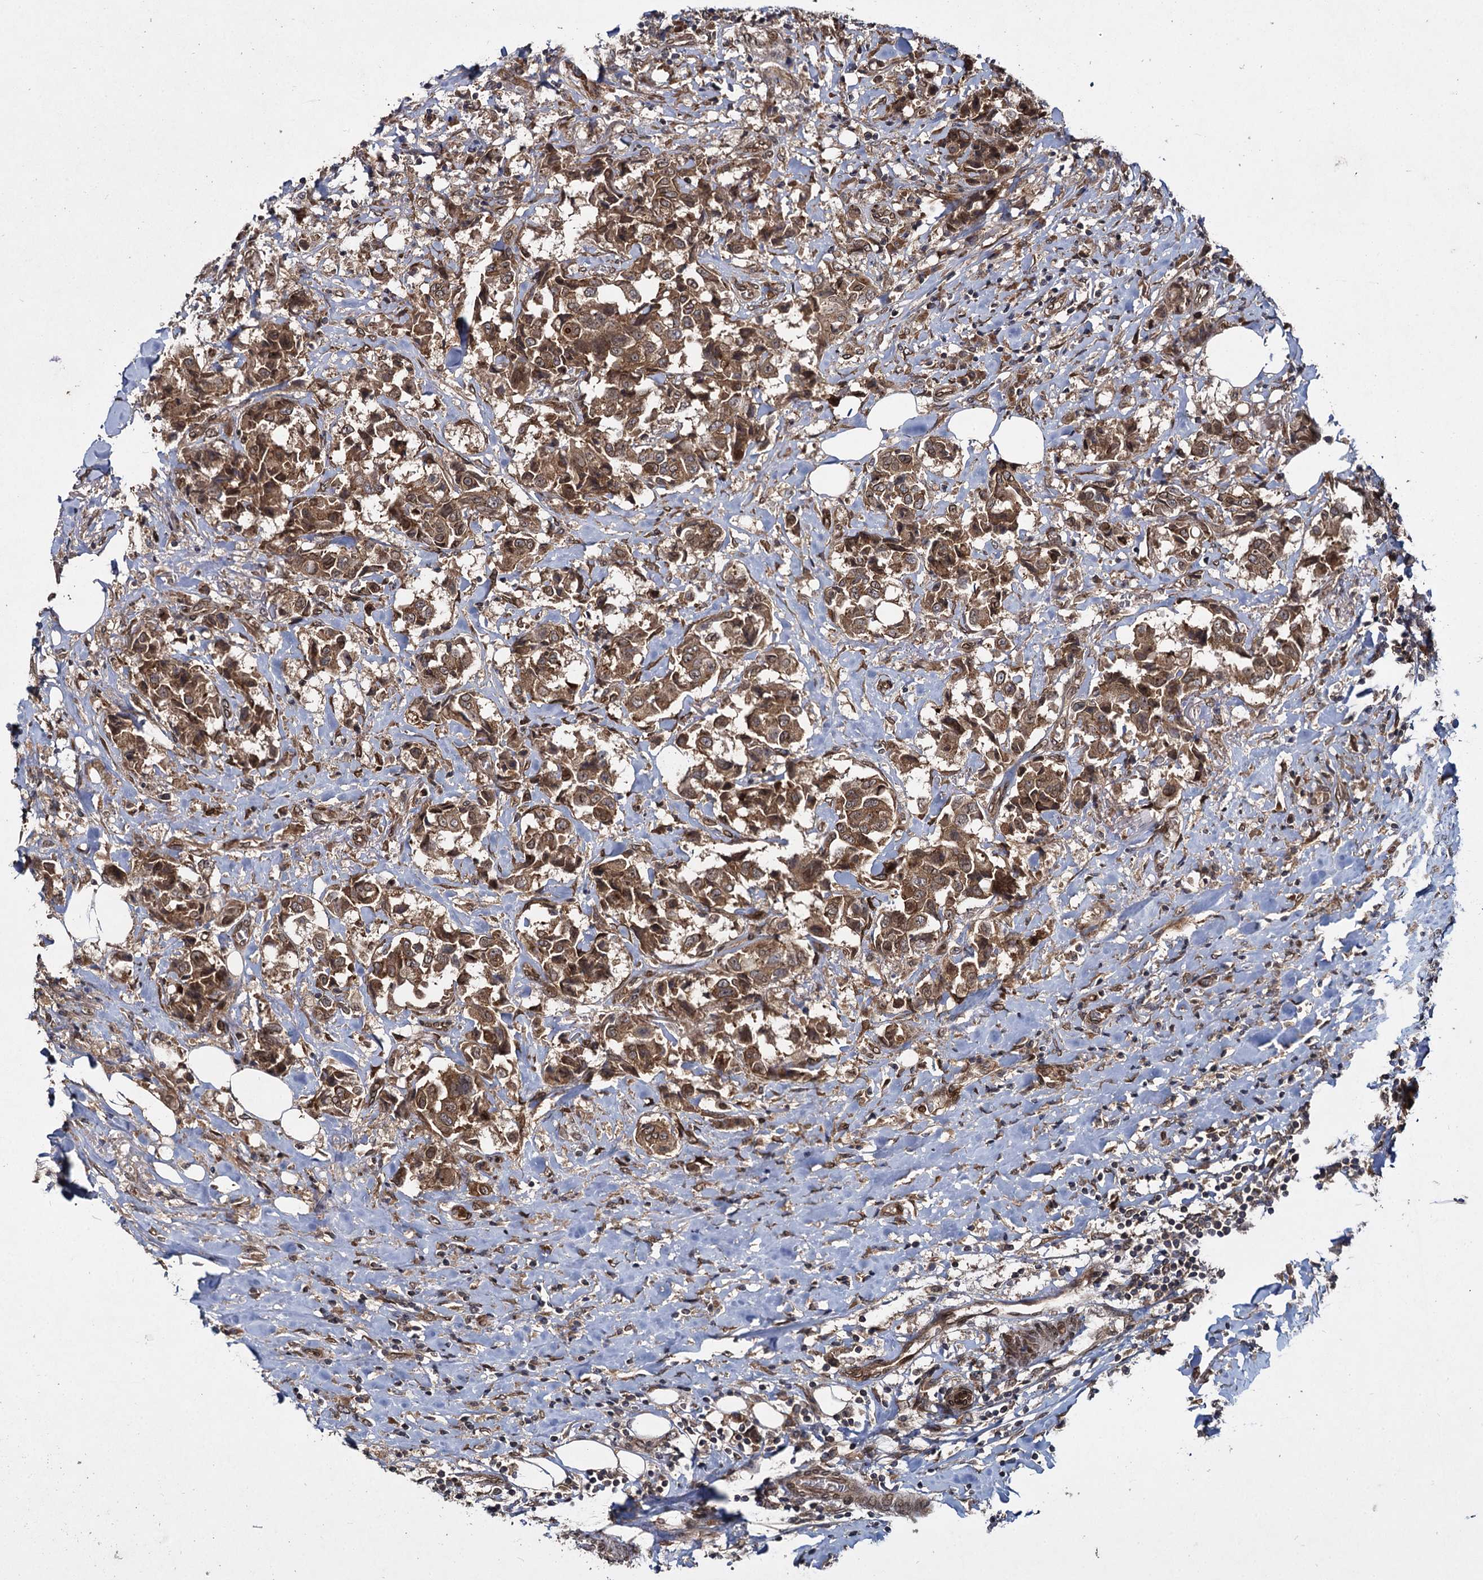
{"staining": {"intensity": "moderate", "quantity": ">75%", "location": "cytoplasmic/membranous"}, "tissue": "breast cancer", "cell_type": "Tumor cells", "image_type": "cancer", "snomed": [{"axis": "morphology", "description": "Duct carcinoma"}, {"axis": "topography", "description": "Breast"}], "caption": "Breast infiltrating ductal carcinoma stained with a brown dye demonstrates moderate cytoplasmic/membranous positive positivity in about >75% of tumor cells.", "gene": "DCP1B", "patient": {"sex": "female", "age": 80}}